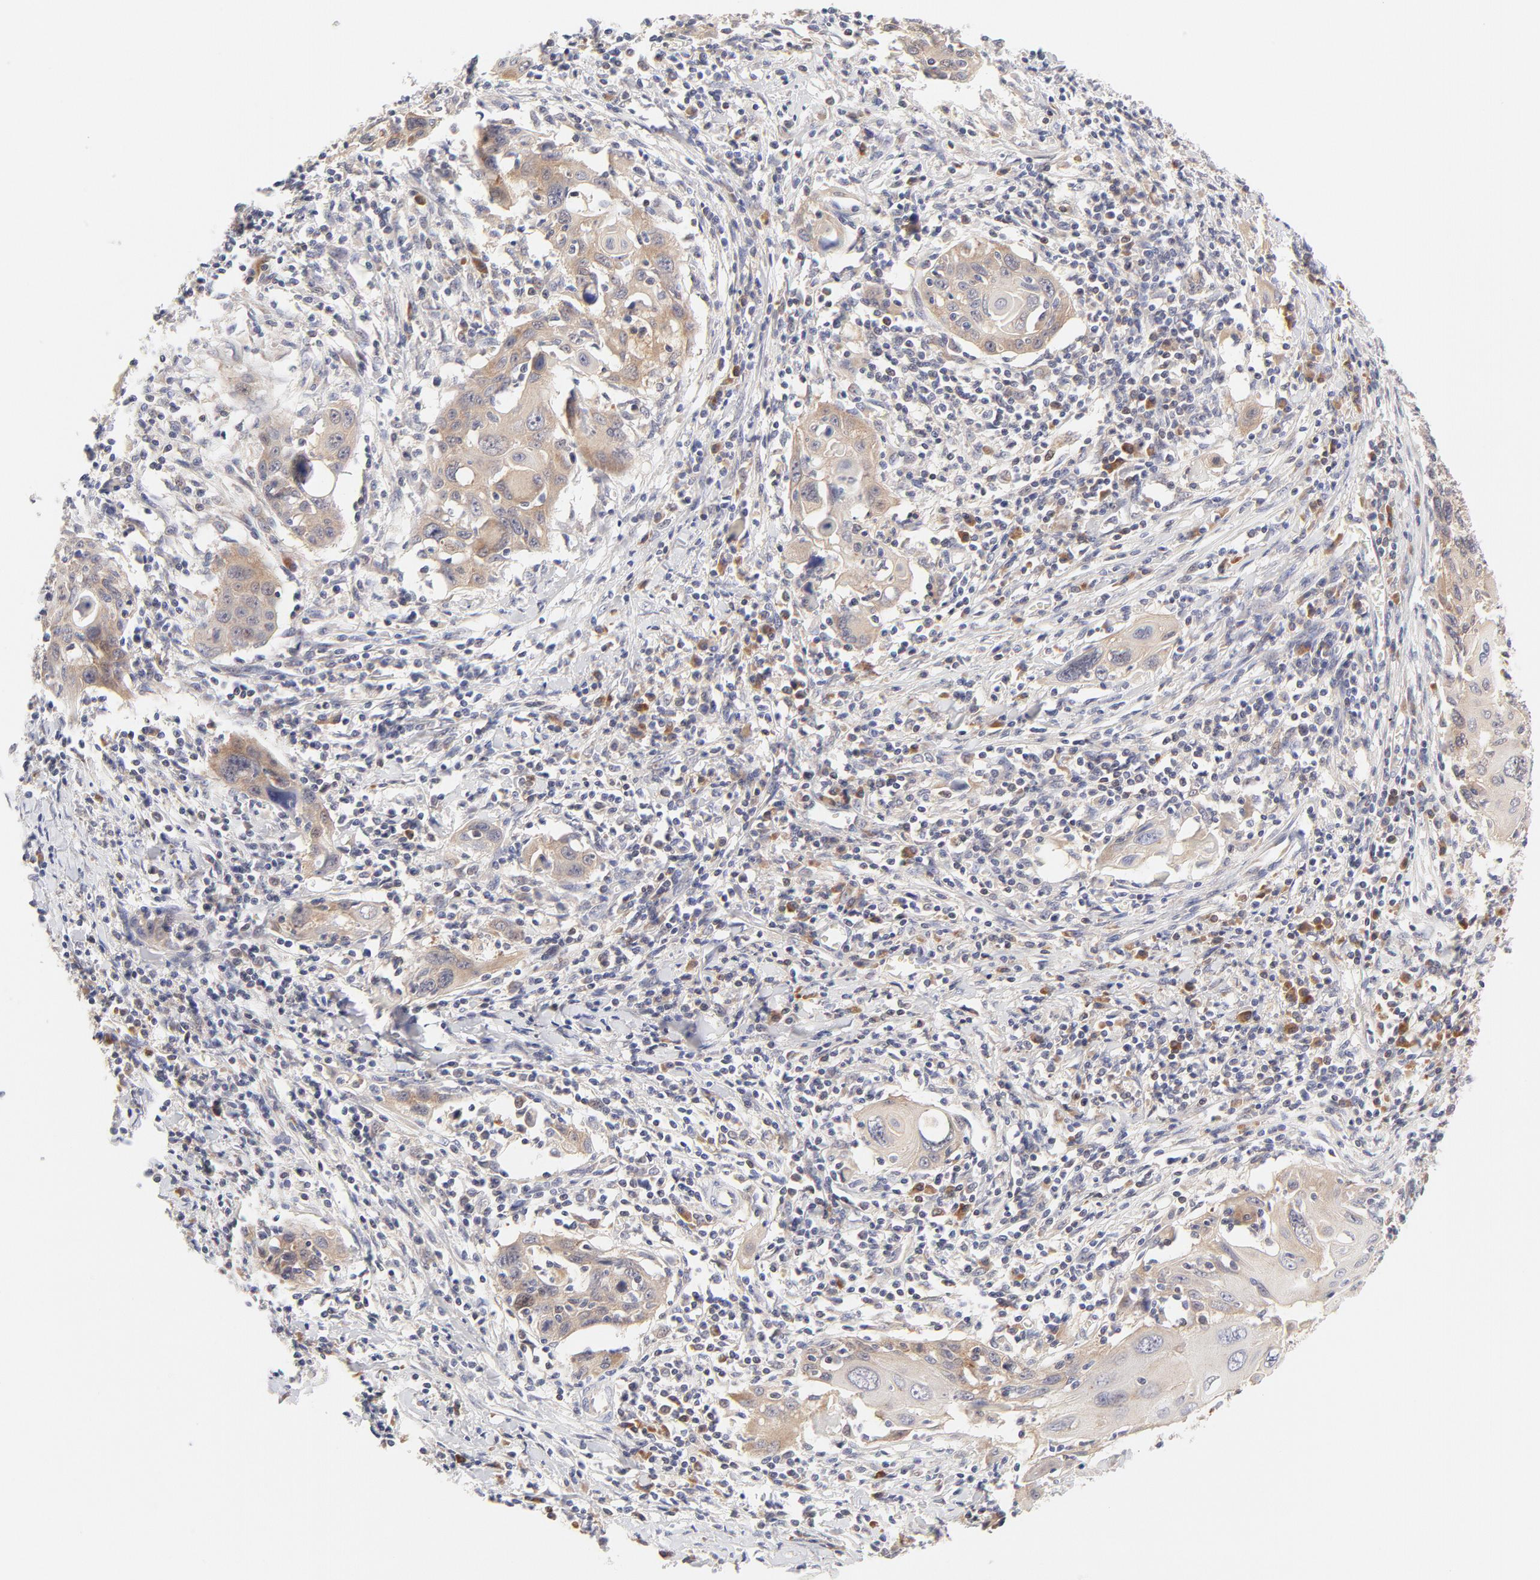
{"staining": {"intensity": "moderate", "quantity": ">75%", "location": "cytoplasmic/membranous"}, "tissue": "cervical cancer", "cell_type": "Tumor cells", "image_type": "cancer", "snomed": [{"axis": "morphology", "description": "Squamous cell carcinoma, NOS"}, {"axis": "topography", "description": "Cervix"}], "caption": "Immunohistochemical staining of human cervical cancer displays medium levels of moderate cytoplasmic/membranous staining in approximately >75% of tumor cells. Nuclei are stained in blue.", "gene": "RPS6KA1", "patient": {"sex": "female", "age": 54}}